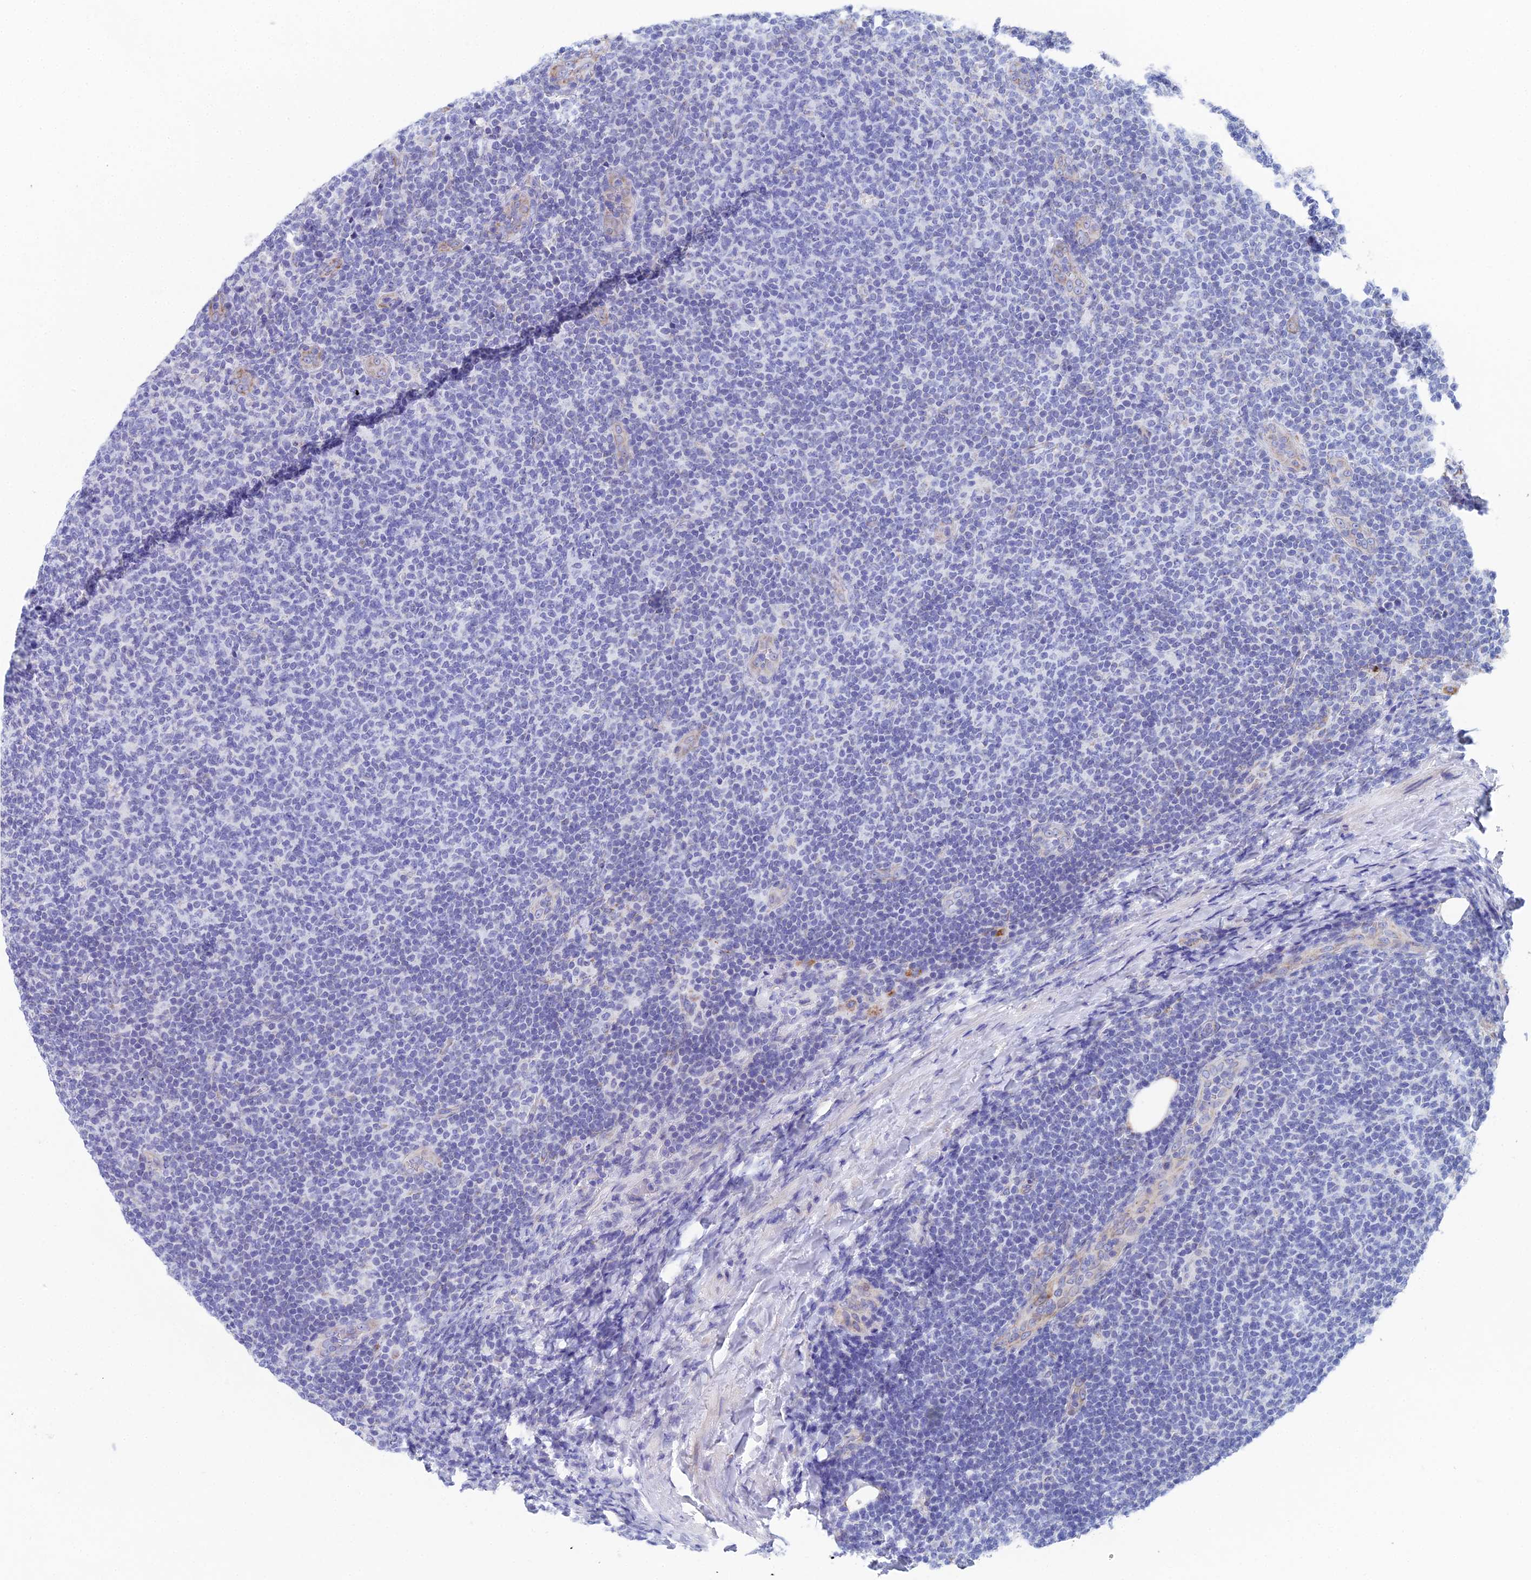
{"staining": {"intensity": "negative", "quantity": "none", "location": "none"}, "tissue": "lymphoma", "cell_type": "Tumor cells", "image_type": "cancer", "snomed": [{"axis": "morphology", "description": "Malignant lymphoma, non-Hodgkin's type, Low grade"}, {"axis": "topography", "description": "Lymph node"}], "caption": "DAB immunohistochemical staining of human low-grade malignant lymphoma, non-Hodgkin's type shows no significant positivity in tumor cells. The staining was performed using DAB (3,3'-diaminobenzidine) to visualize the protein expression in brown, while the nuclei were stained in blue with hematoxylin (Magnification: 20x).", "gene": "CFAP210", "patient": {"sex": "male", "age": 66}}